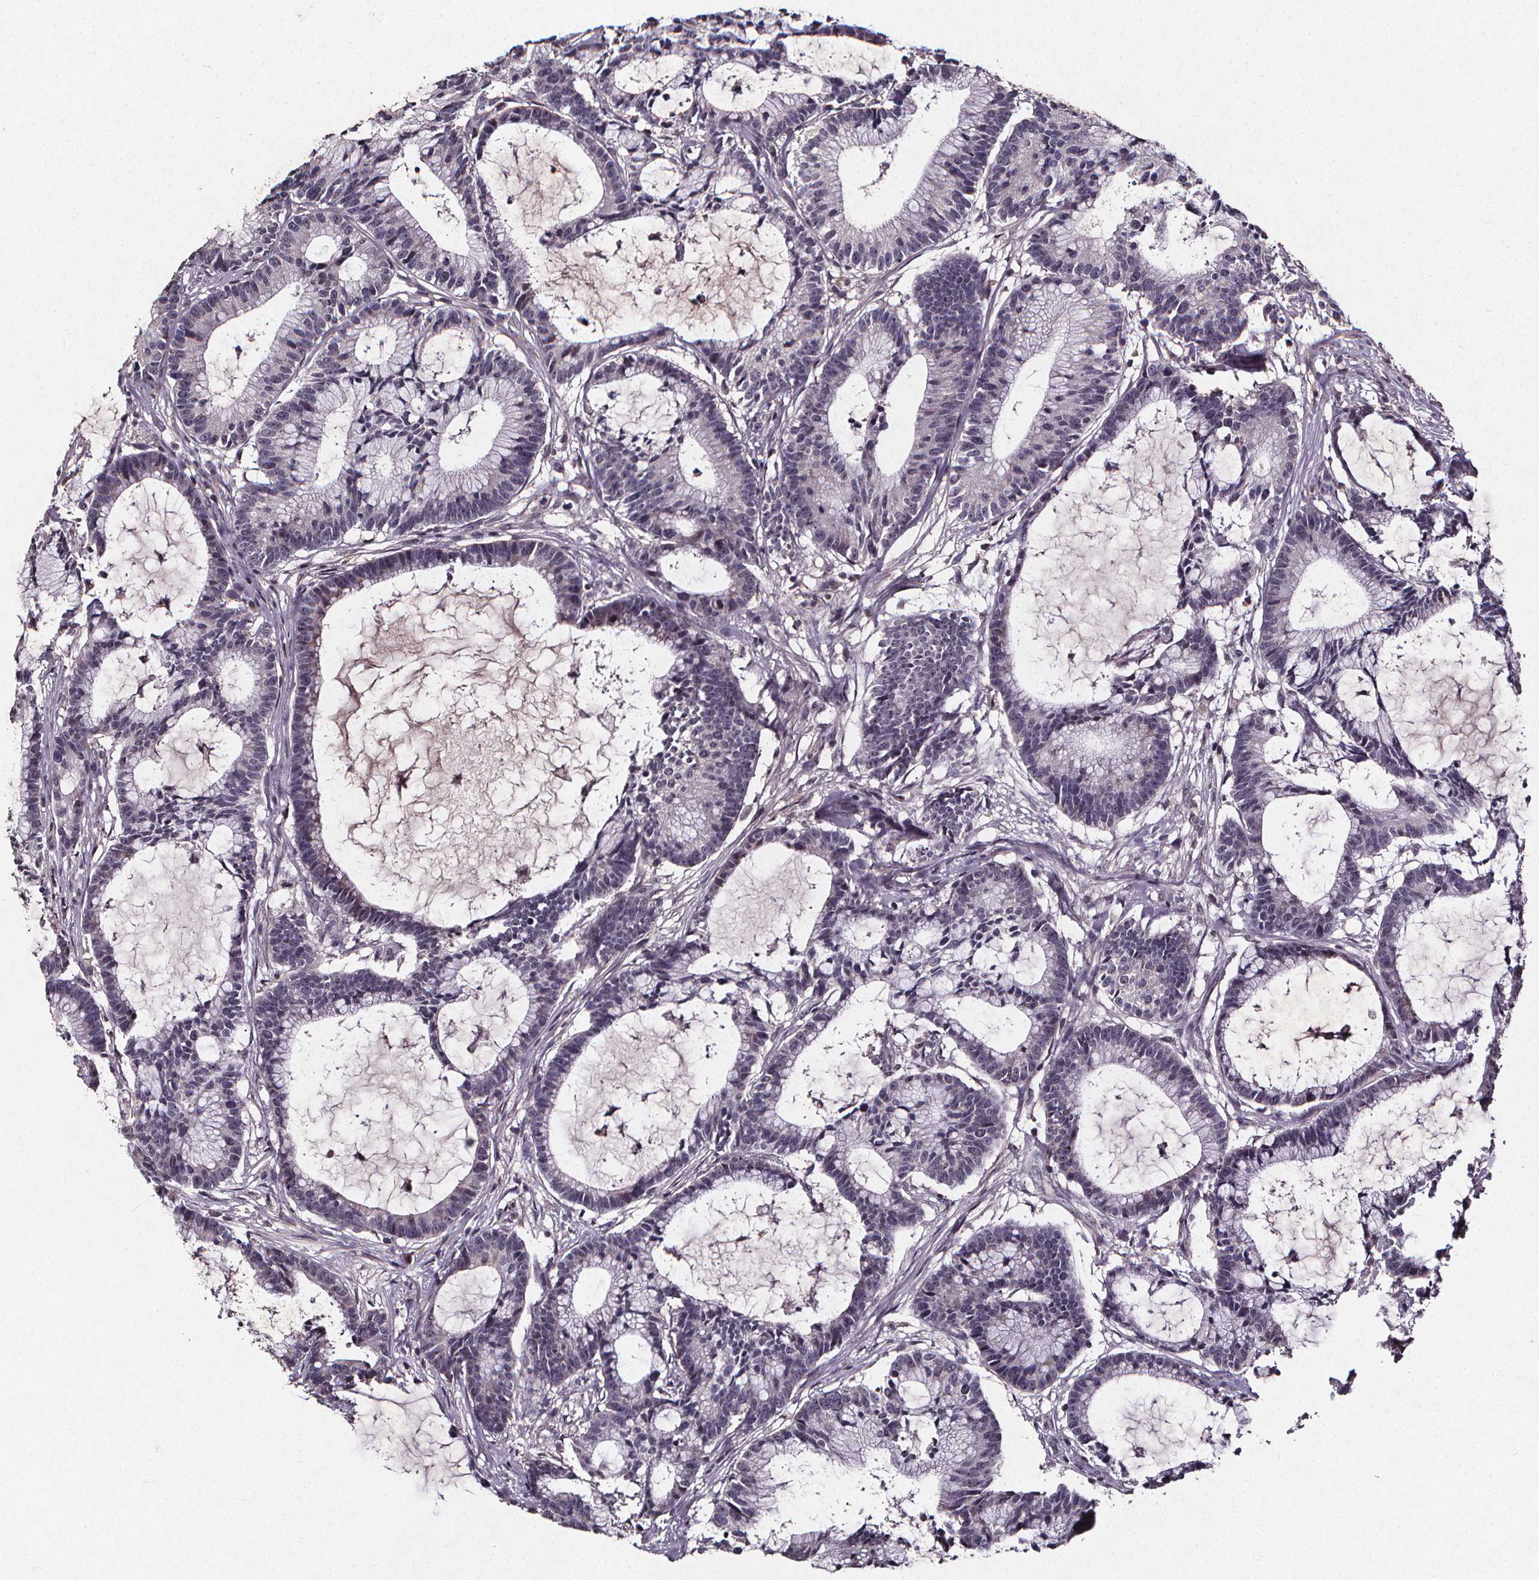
{"staining": {"intensity": "negative", "quantity": "none", "location": "none"}, "tissue": "colorectal cancer", "cell_type": "Tumor cells", "image_type": "cancer", "snomed": [{"axis": "morphology", "description": "Adenocarcinoma, NOS"}, {"axis": "topography", "description": "Colon"}], "caption": "This is an IHC photomicrograph of human colorectal adenocarcinoma. There is no expression in tumor cells.", "gene": "SPAG8", "patient": {"sex": "female", "age": 78}}